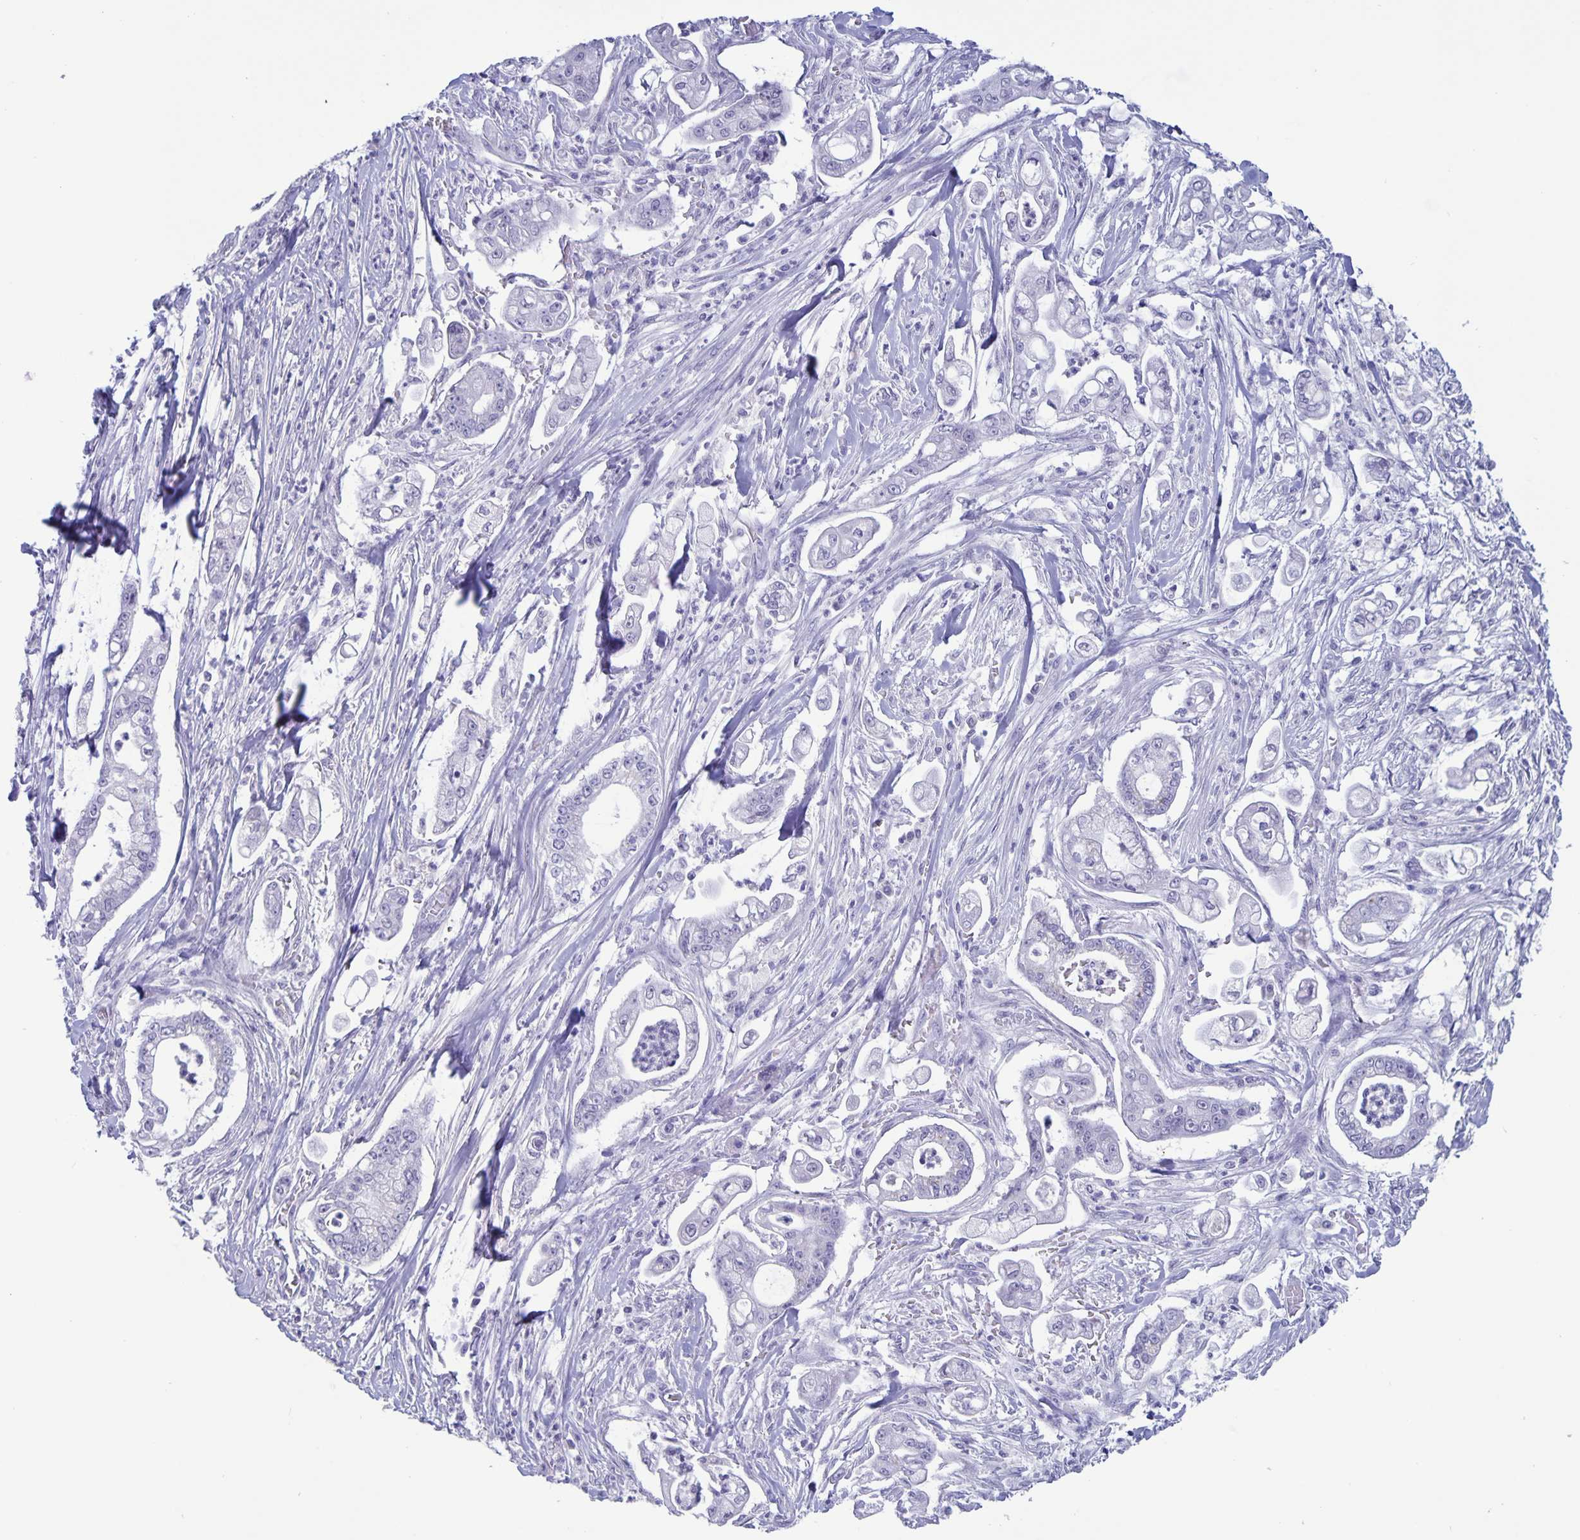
{"staining": {"intensity": "negative", "quantity": "none", "location": "none"}, "tissue": "pancreatic cancer", "cell_type": "Tumor cells", "image_type": "cancer", "snomed": [{"axis": "morphology", "description": "Adenocarcinoma, NOS"}, {"axis": "topography", "description": "Pancreas"}], "caption": "Immunohistochemistry micrograph of human pancreatic cancer stained for a protein (brown), which shows no staining in tumor cells.", "gene": "BPIFA3", "patient": {"sex": "female", "age": 69}}